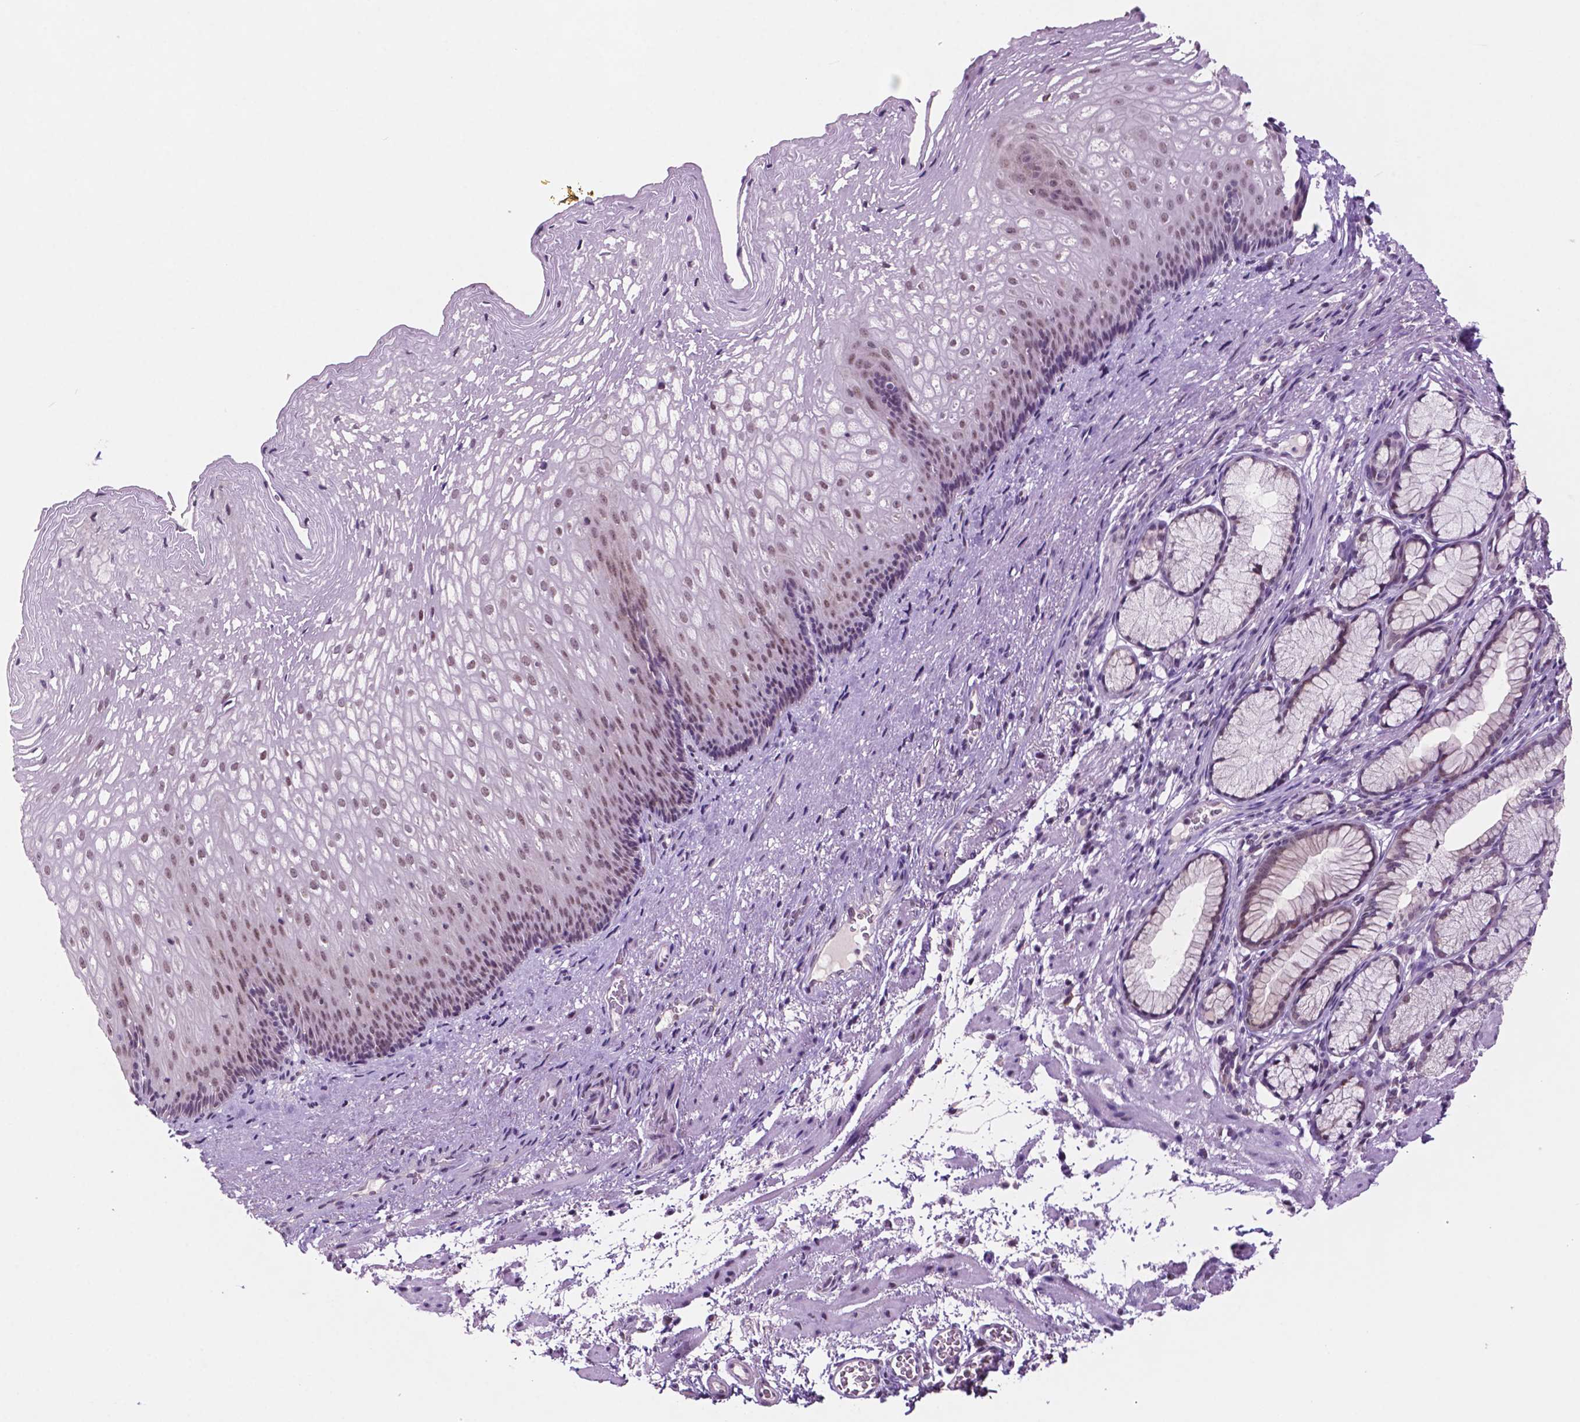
{"staining": {"intensity": "moderate", "quantity": "25%-75%", "location": "nuclear"}, "tissue": "esophagus", "cell_type": "Squamous epithelial cells", "image_type": "normal", "snomed": [{"axis": "morphology", "description": "Normal tissue, NOS"}, {"axis": "topography", "description": "Esophagus"}], "caption": "Brown immunohistochemical staining in normal human esophagus exhibits moderate nuclear expression in about 25%-75% of squamous epithelial cells.", "gene": "NCOR1", "patient": {"sex": "male", "age": 76}}